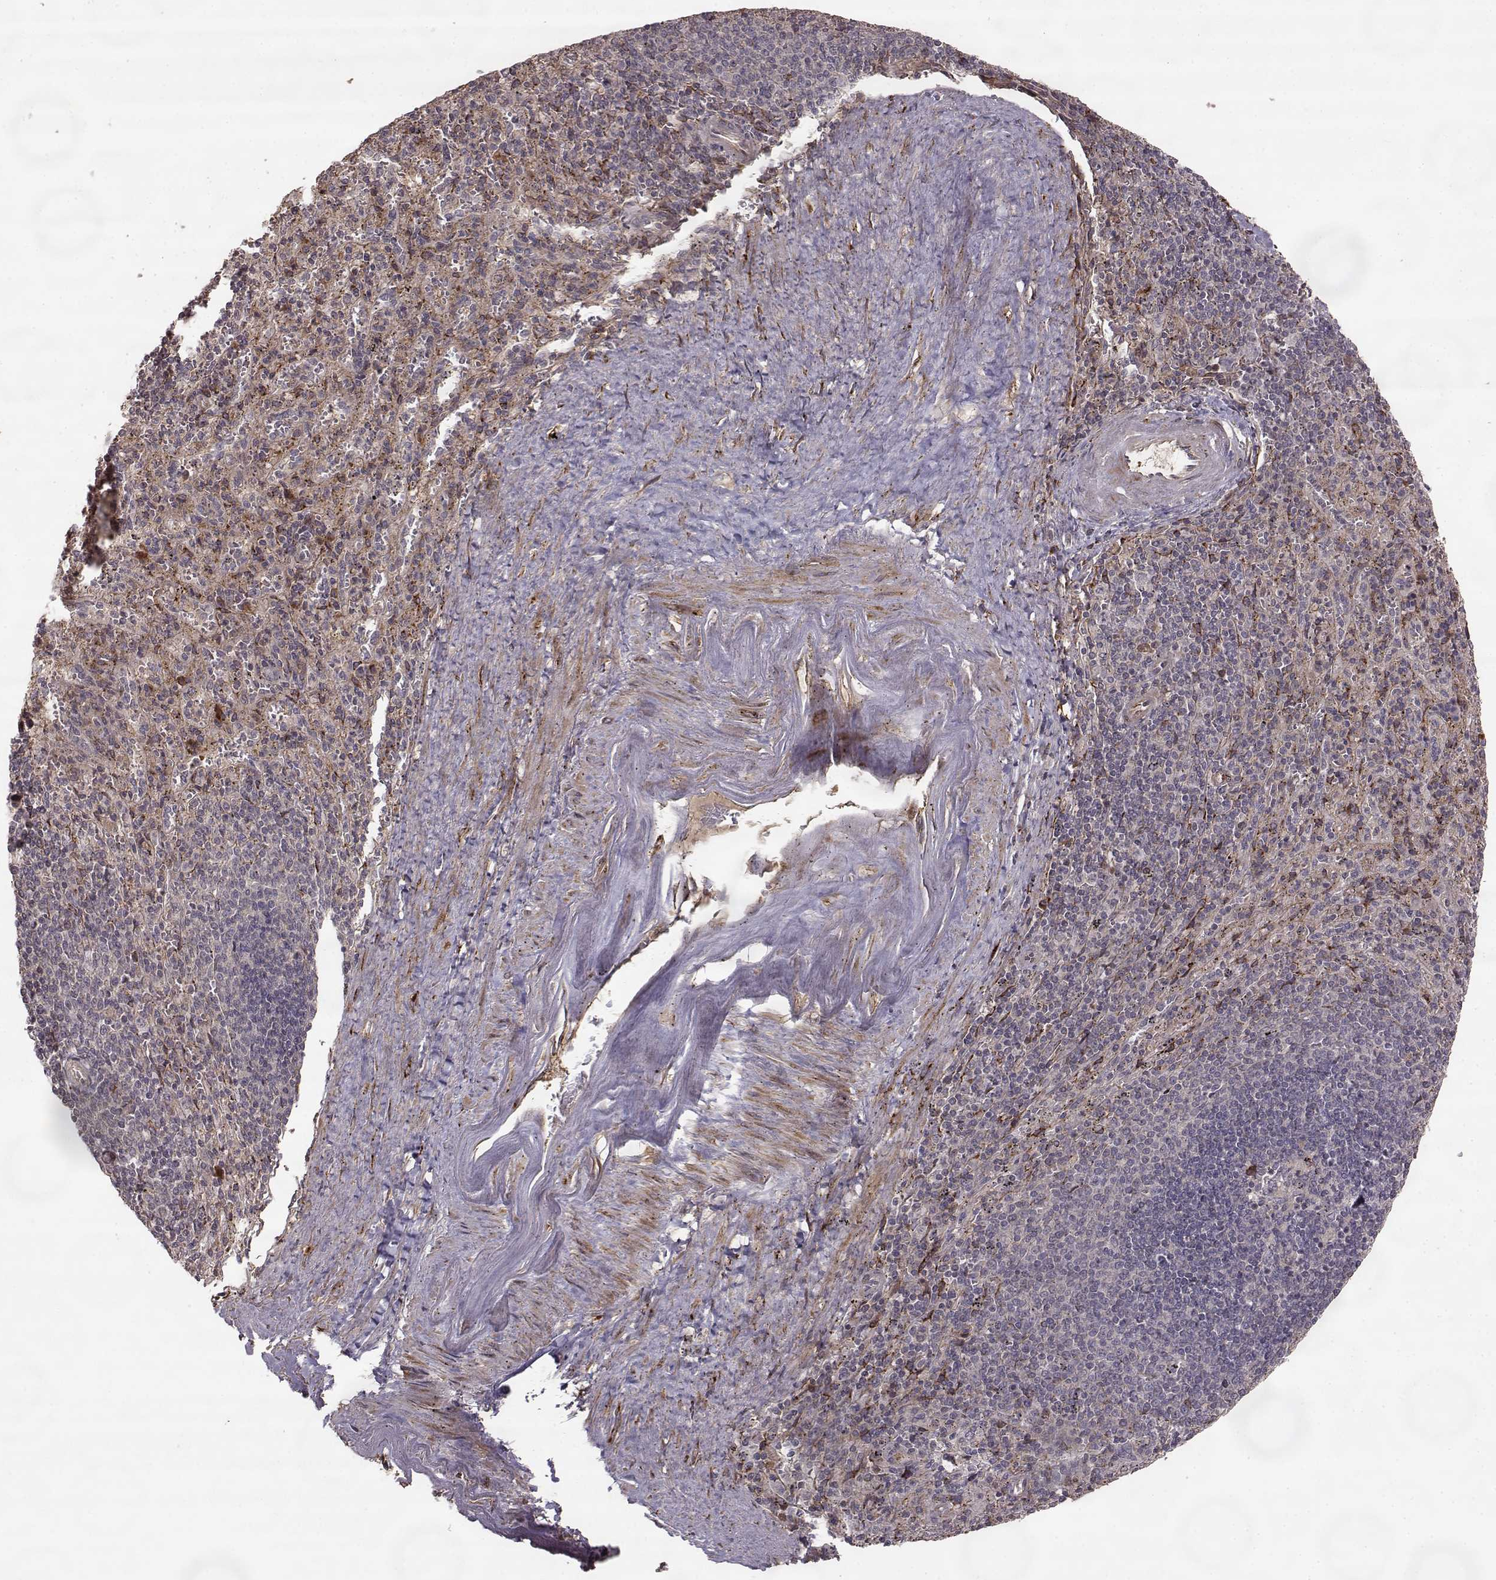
{"staining": {"intensity": "moderate", "quantity": "<25%", "location": "cytoplasmic/membranous"}, "tissue": "spleen", "cell_type": "Cells in red pulp", "image_type": "normal", "snomed": [{"axis": "morphology", "description": "Normal tissue, NOS"}, {"axis": "topography", "description": "Spleen"}], "caption": "Protein staining of normal spleen reveals moderate cytoplasmic/membranous positivity in about <25% of cells in red pulp. The staining is performed using DAB brown chromogen to label protein expression. The nuclei are counter-stained blue using hematoxylin.", "gene": "FSTL1", "patient": {"sex": "male", "age": 57}}